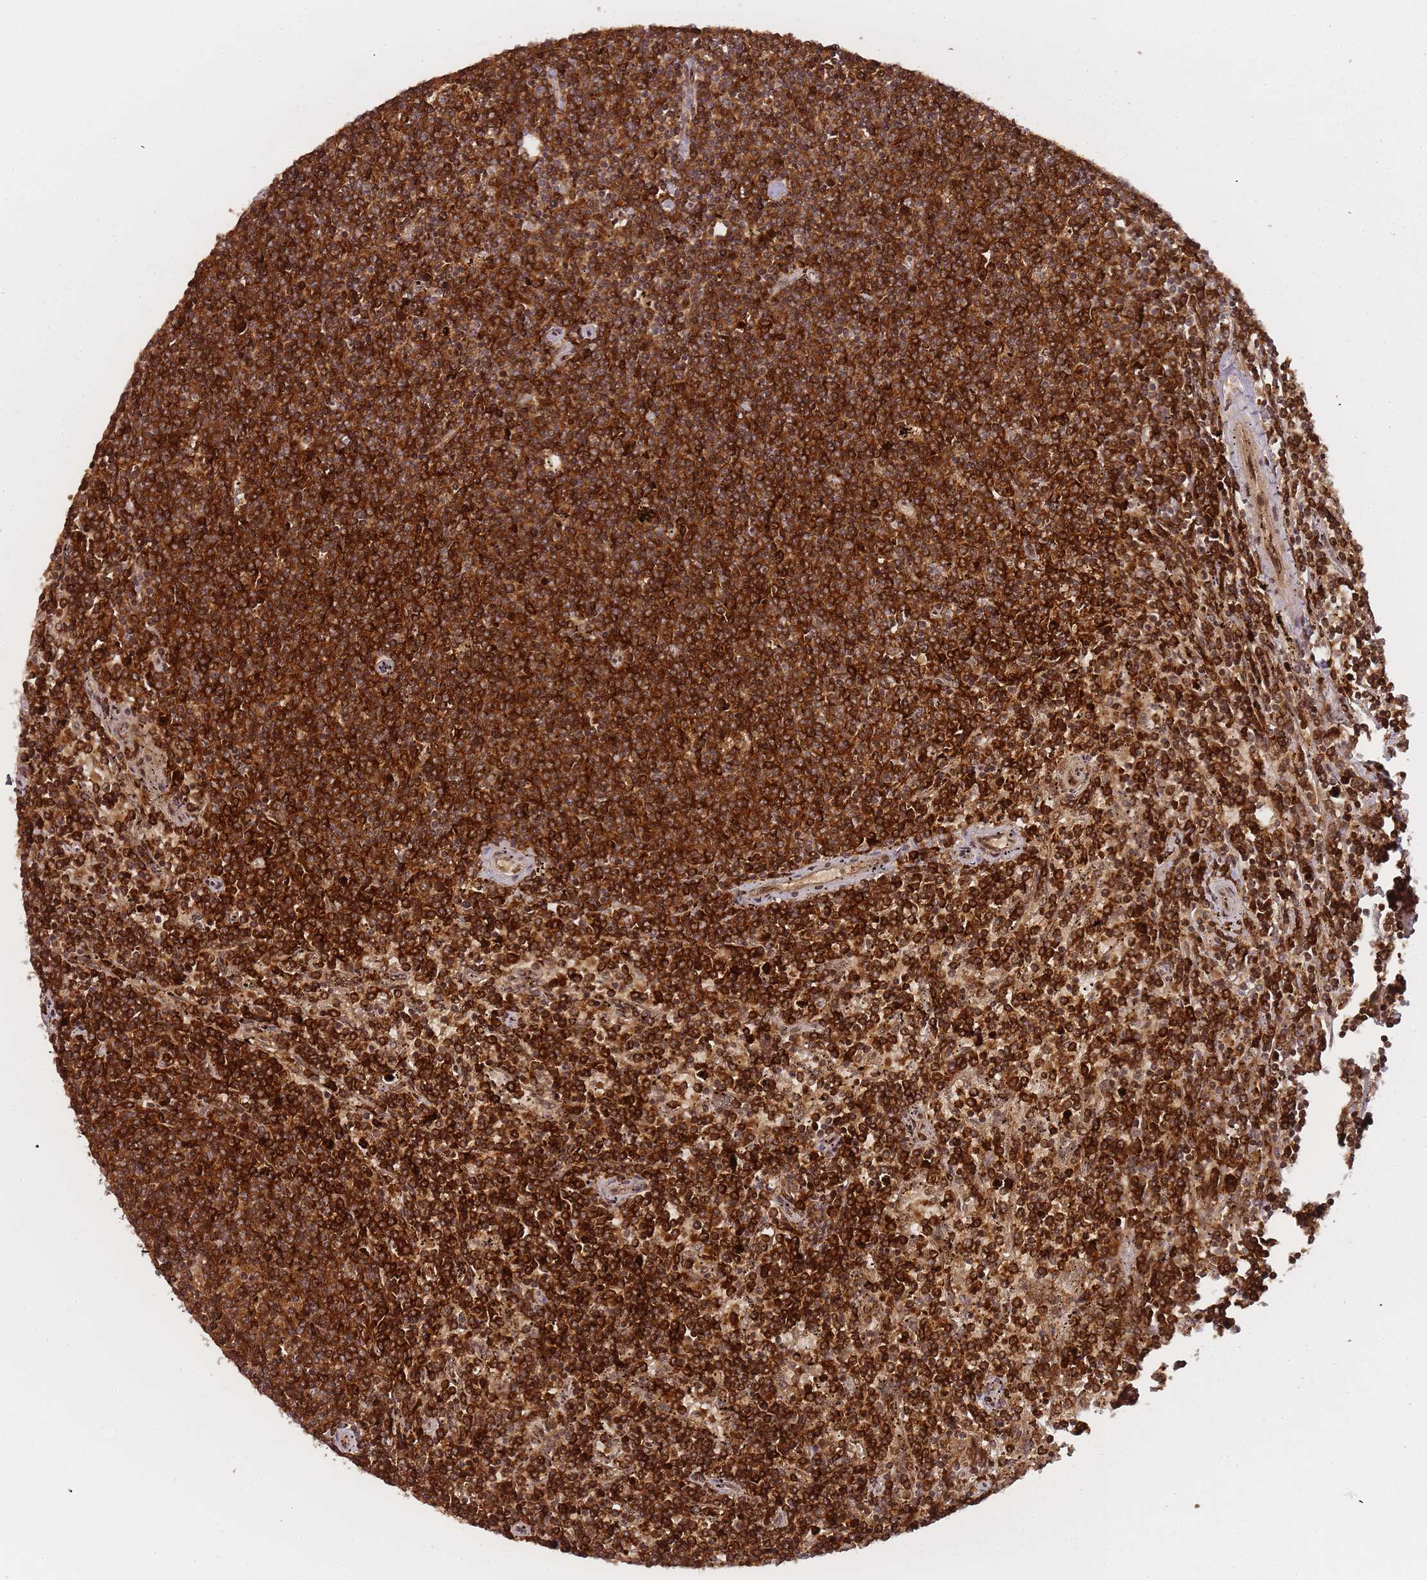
{"staining": {"intensity": "strong", "quantity": ">75%", "location": "cytoplasmic/membranous,nuclear"}, "tissue": "lymphoma", "cell_type": "Tumor cells", "image_type": "cancer", "snomed": [{"axis": "morphology", "description": "Malignant lymphoma, non-Hodgkin's type, Low grade"}, {"axis": "topography", "description": "Spleen"}], "caption": "DAB (3,3'-diaminobenzidine) immunohistochemical staining of low-grade malignant lymphoma, non-Hodgkin's type reveals strong cytoplasmic/membranous and nuclear protein staining in about >75% of tumor cells.", "gene": "ZNF497", "patient": {"sex": "female", "age": 50}}